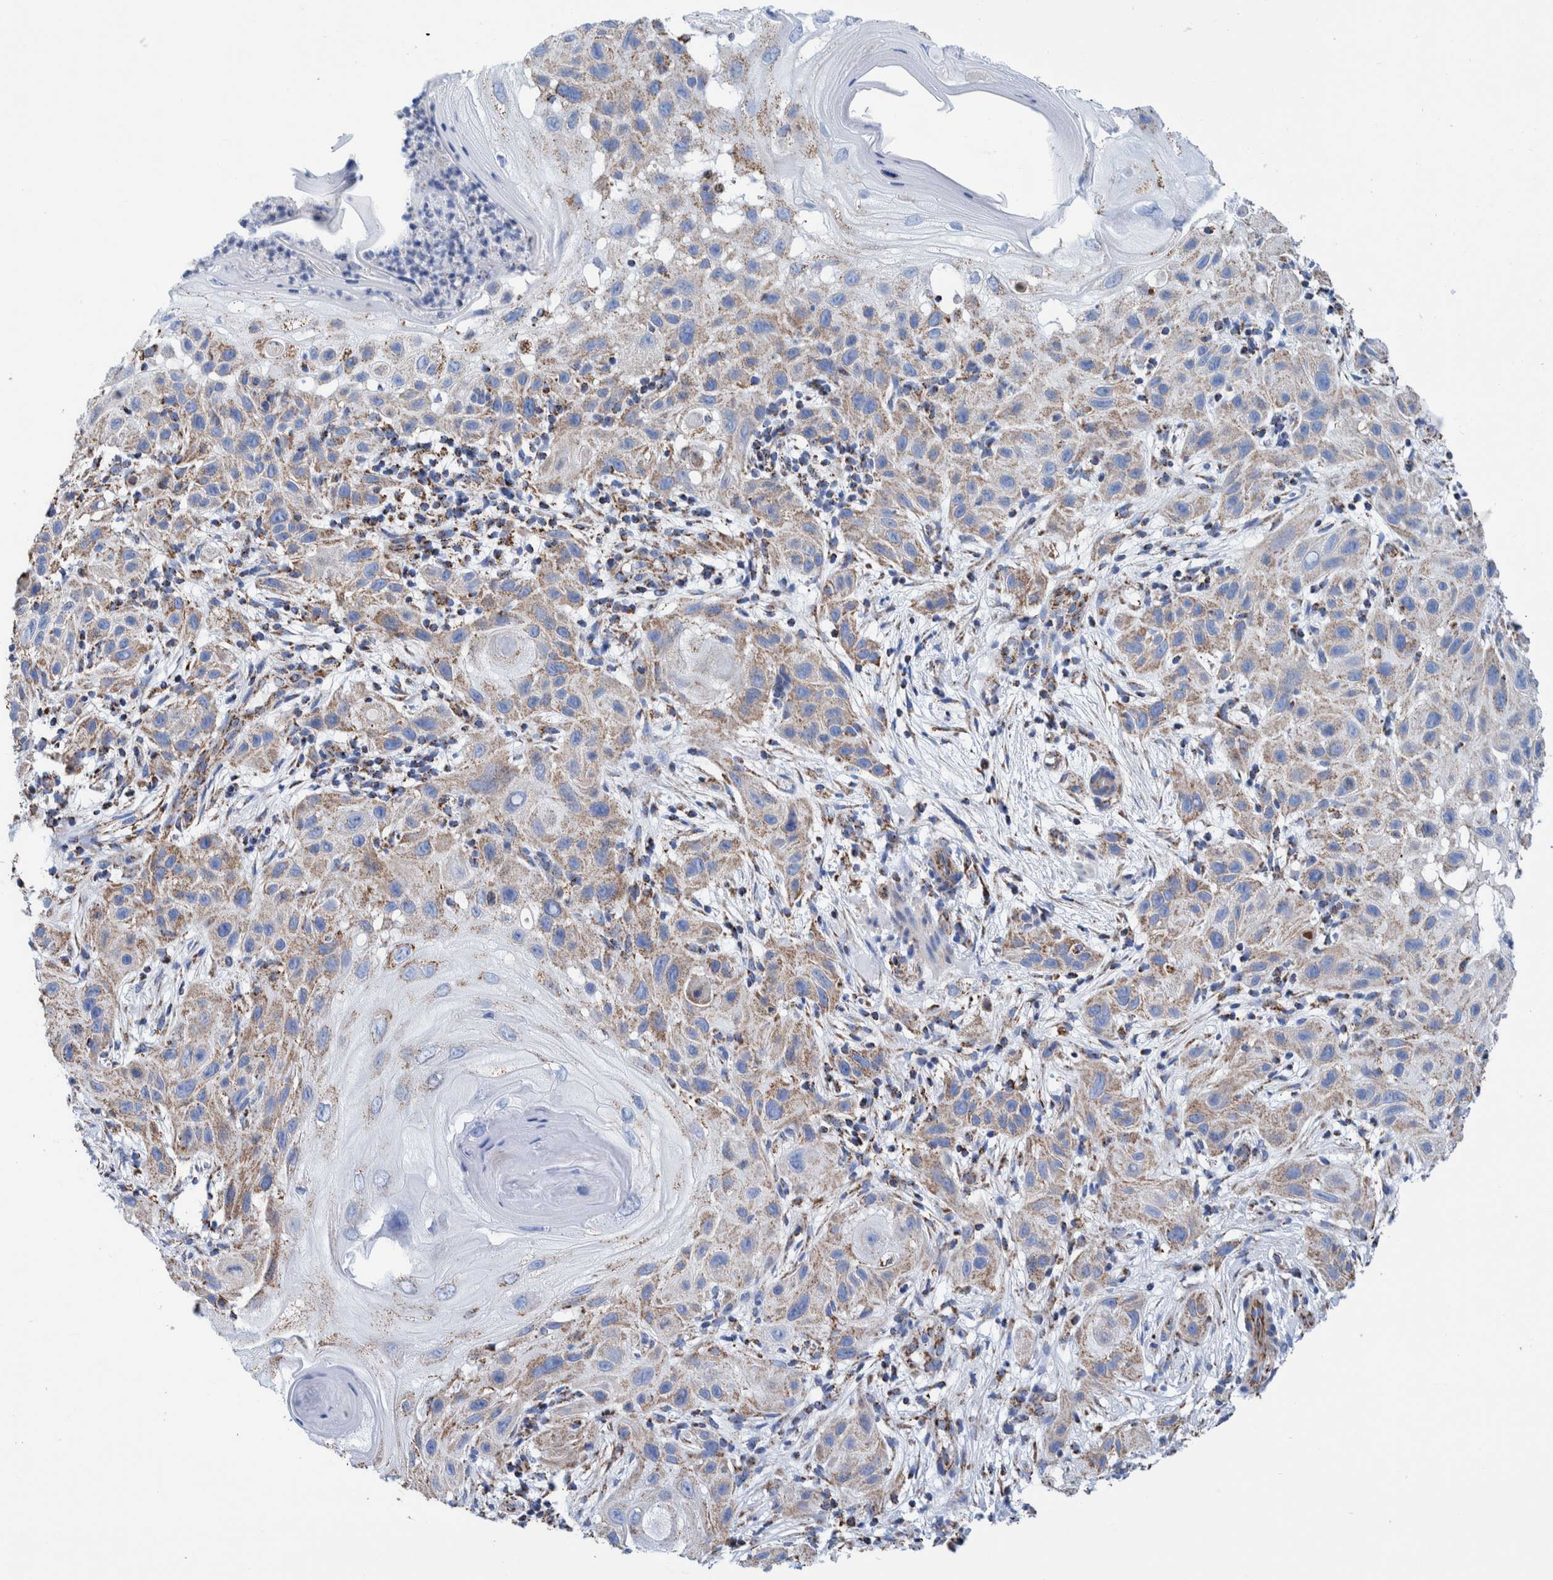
{"staining": {"intensity": "weak", "quantity": ">75%", "location": "cytoplasmic/membranous"}, "tissue": "skin cancer", "cell_type": "Tumor cells", "image_type": "cancer", "snomed": [{"axis": "morphology", "description": "Squamous cell carcinoma, NOS"}, {"axis": "topography", "description": "Skin"}], "caption": "Squamous cell carcinoma (skin) tissue displays weak cytoplasmic/membranous staining in approximately >75% of tumor cells (IHC, brightfield microscopy, high magnification).", "gene": "DECR1", "patient": {"sex": "female", "age": 96}}